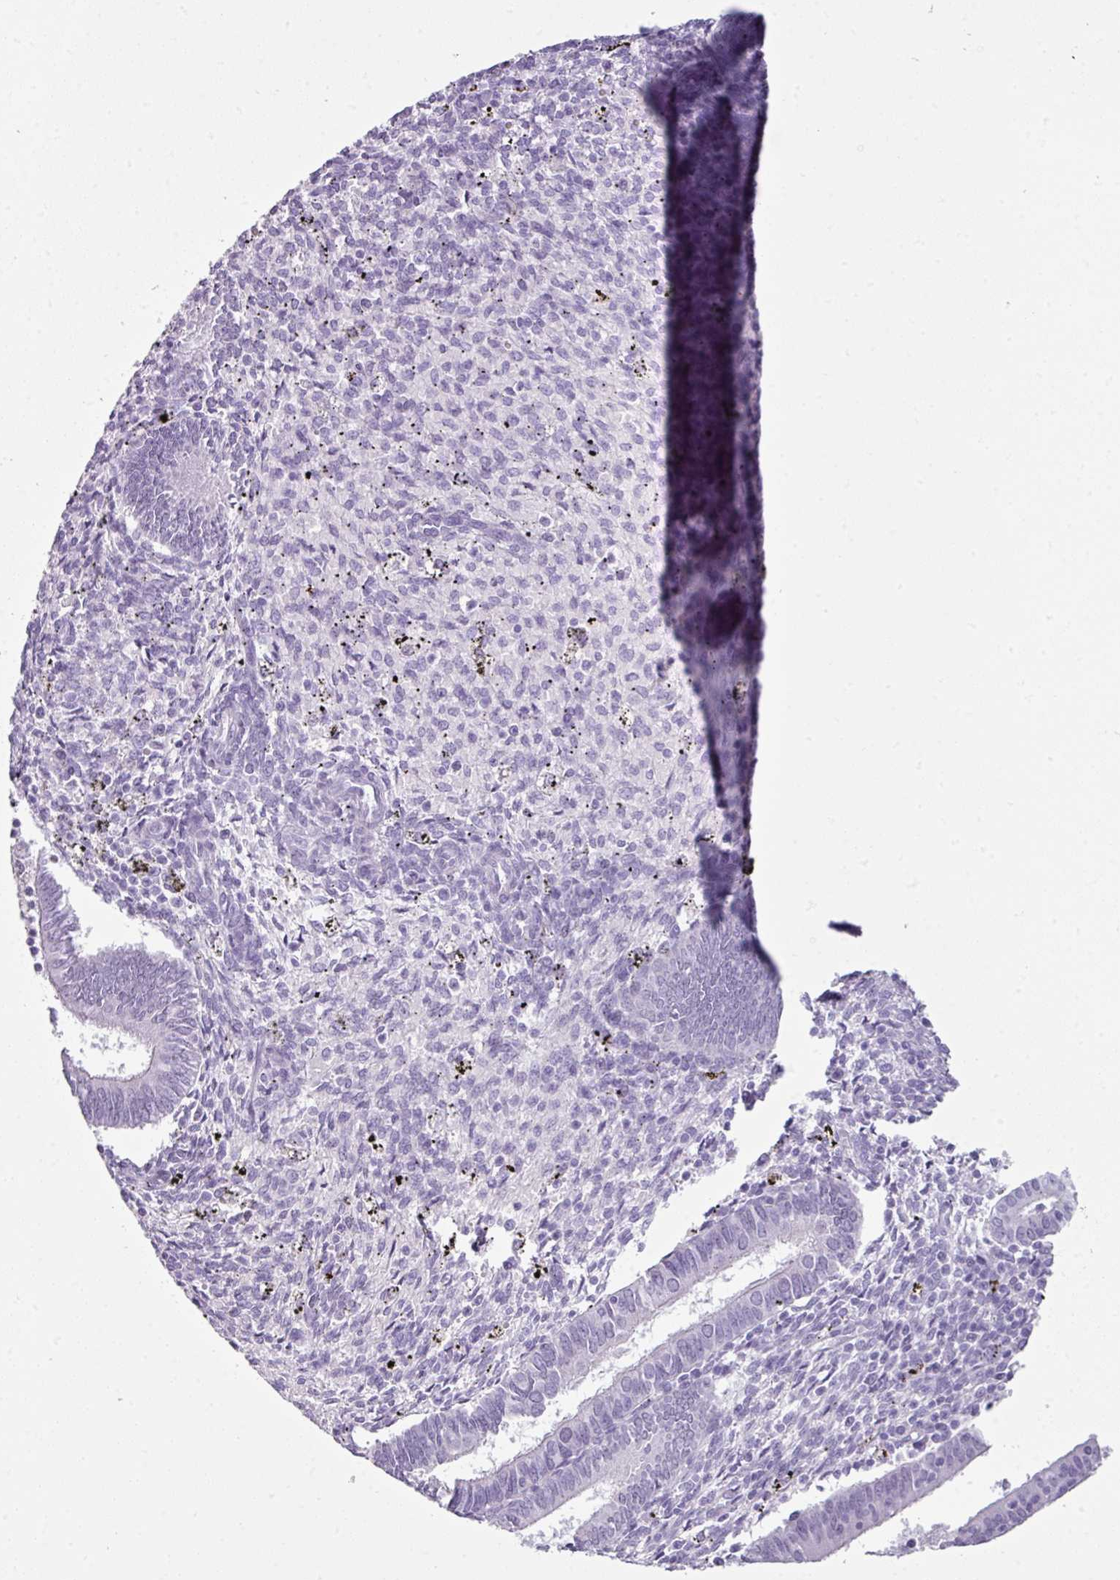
{"staining": {"intensity": "negative", "quantity": "none", "location": "none"}, "tissue": "endometrium", "cell_type": "Cells in endometrial stroma", "image_type": "normal", "snomed": [{"axis": "morphology", "description": "Normal tissue, NOS"}, {"axis": "topography", "description": "Endometrium"}], "caption": "Cells in endometrial stroma are negative for protein expression in benign human endometrium. The staining was performed using DAB to visualize the protein expression in brown, while the nuclei were stained in blue with hematoxylin (Magnification: 20x).", "gene": "SCT", "patient": {"sex": "female", "age": 41}}